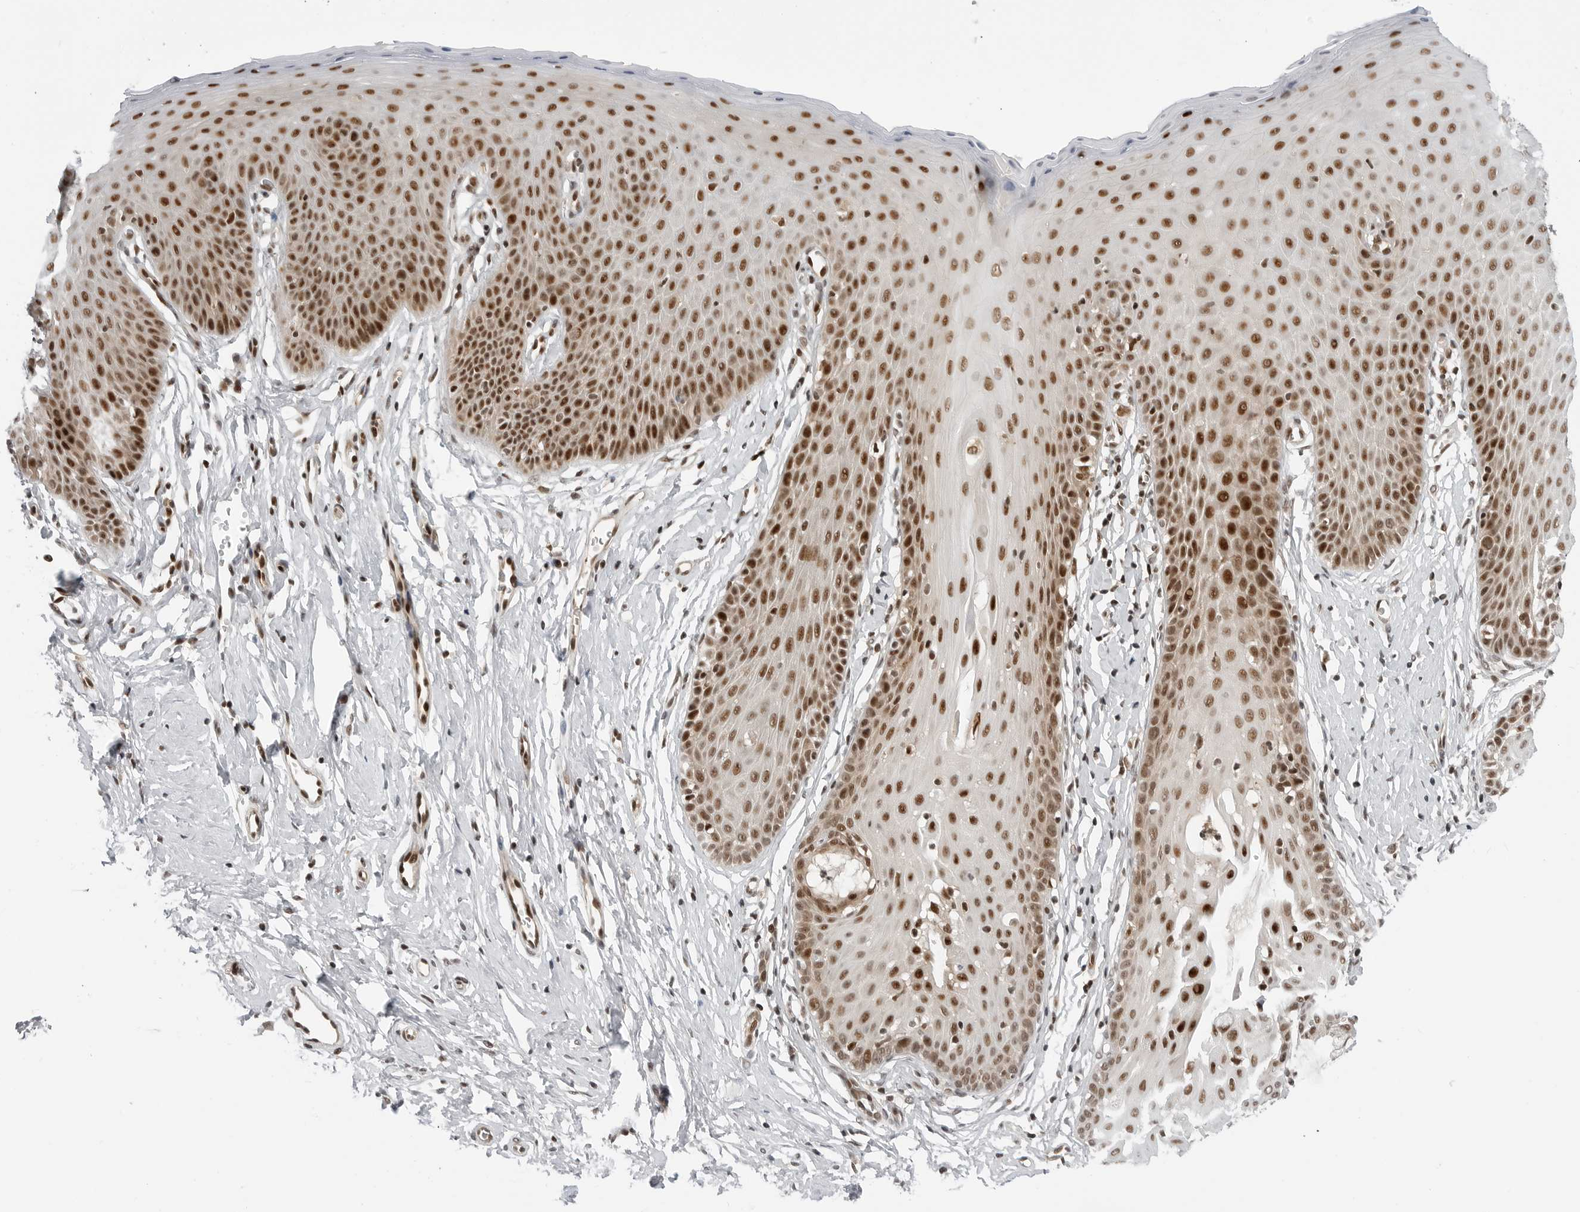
{"staining": {"intensity": "strong", "quantity": "25%-75%", "location": "nuclear"}, "tissue": "cervix", "cell_type": "Squamous epithelial cells", "image_type": "normal", "snomed": [{"axis": "morphology", "description": "Normal tissue, NOS"}, {"axis": "topography", "description": "Cervix"}], "caption": "IHC (DAB) staining of normal human cervix shows strong nuclear protein expression in approximately 25%-75% of squamous epithelial cells.", "gene": "C8orf33", "patient": {"sex": "female", "age": 36}}